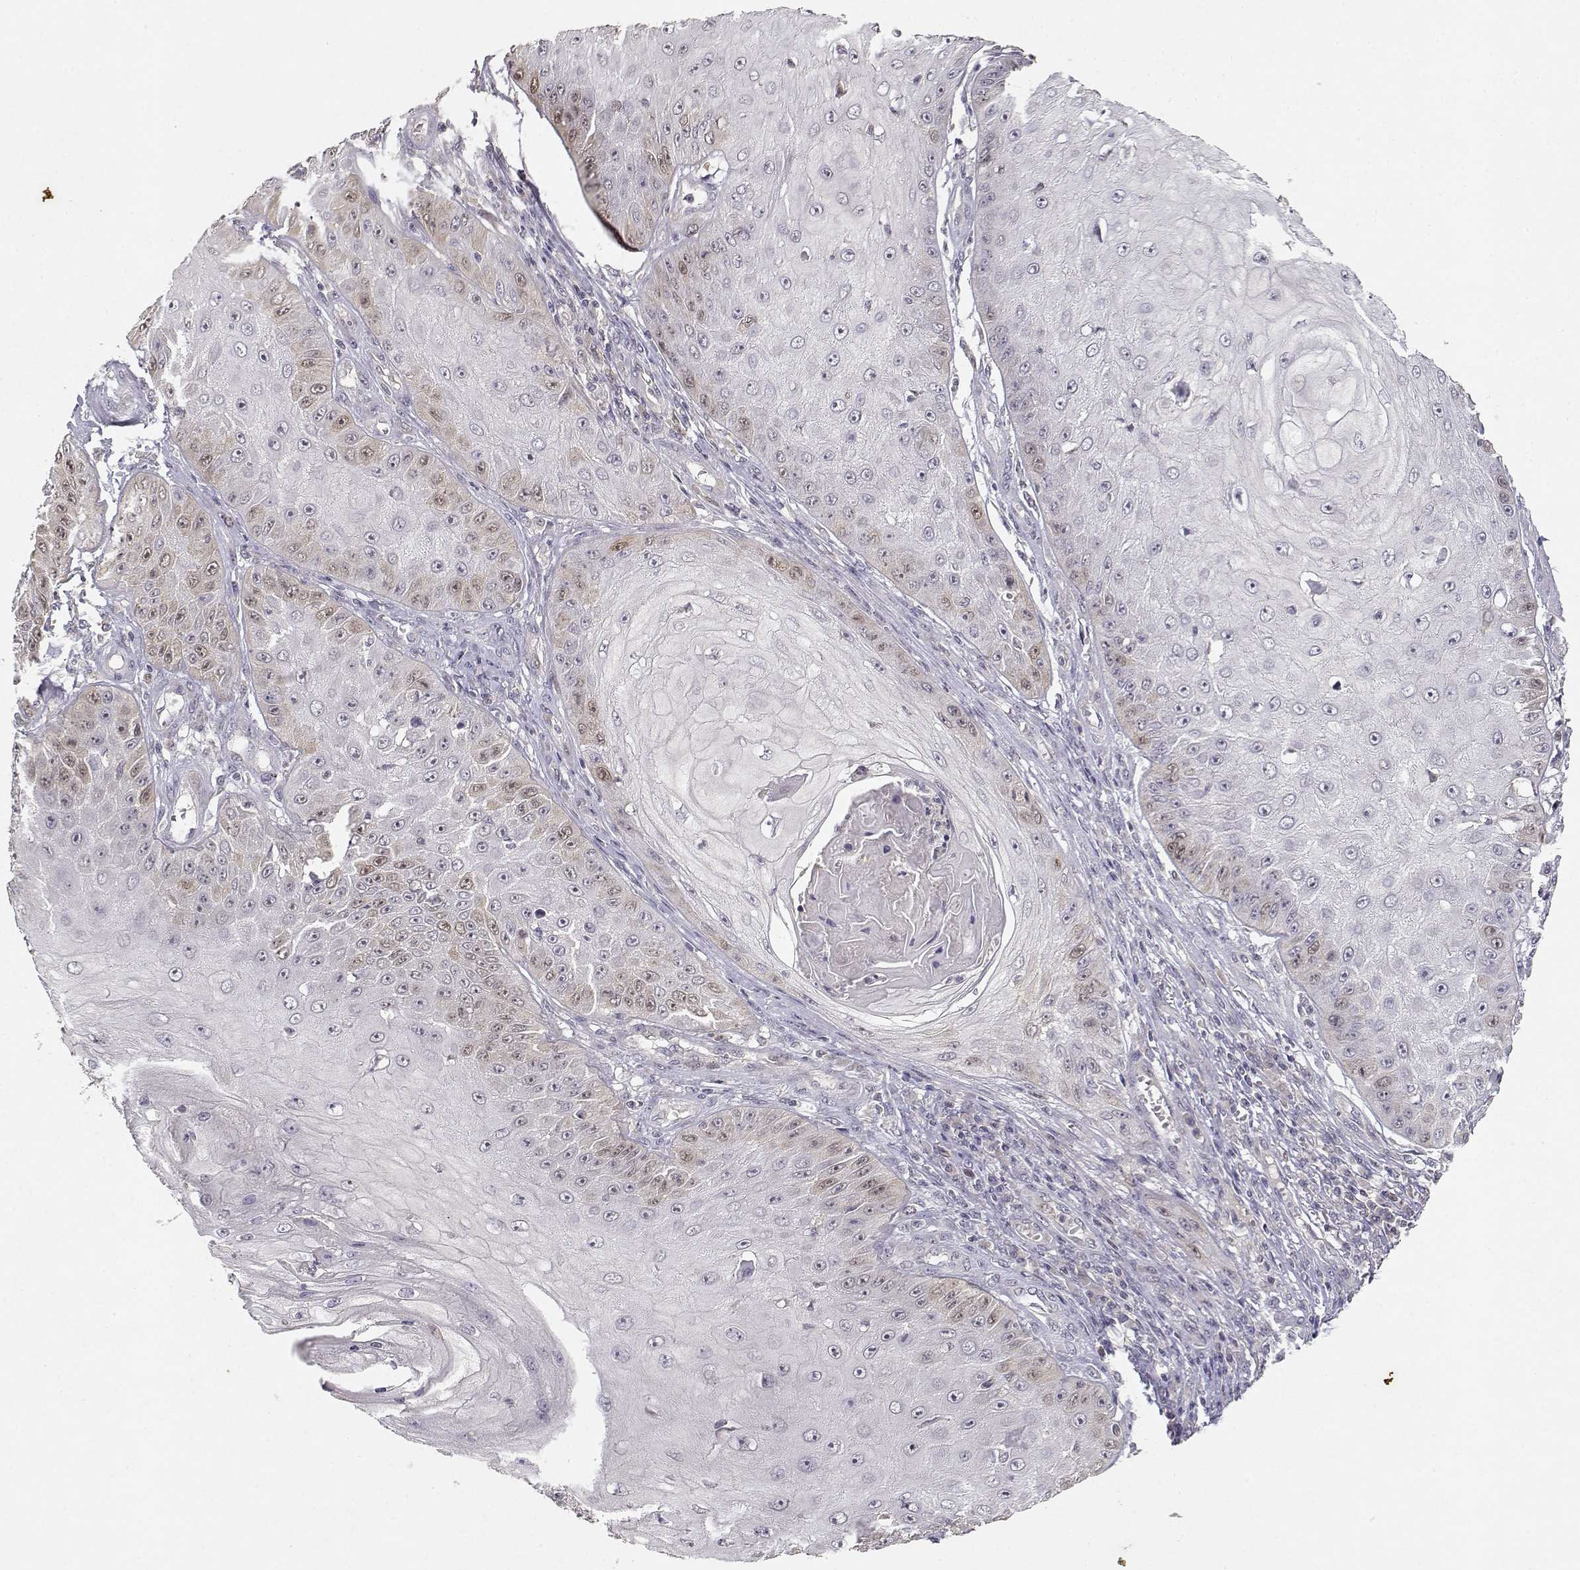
{"staining": {"intensity": "weak", "quantity": "<25%", "location": "cytoplasmic/membranous"}, "tissue": "skin cancer", "cell_type": "Tumor cells", "image_type": "cancer", "snomed": [{"axis": "morphology", "description": "Squamous cell carcinoma, NOS"}, {"axis": "topography", "description": "Skin"}], "caption": "This photomicrograph is of skin squamous cell carcinoma stained with IHC to label a protein in brown with the nuclei are counter-stained blue. There is no positivity in tumor cells. Nuclei are stained in blue.", "gene": "RAD51", "patient": {"sex": "male", "age": 70}}